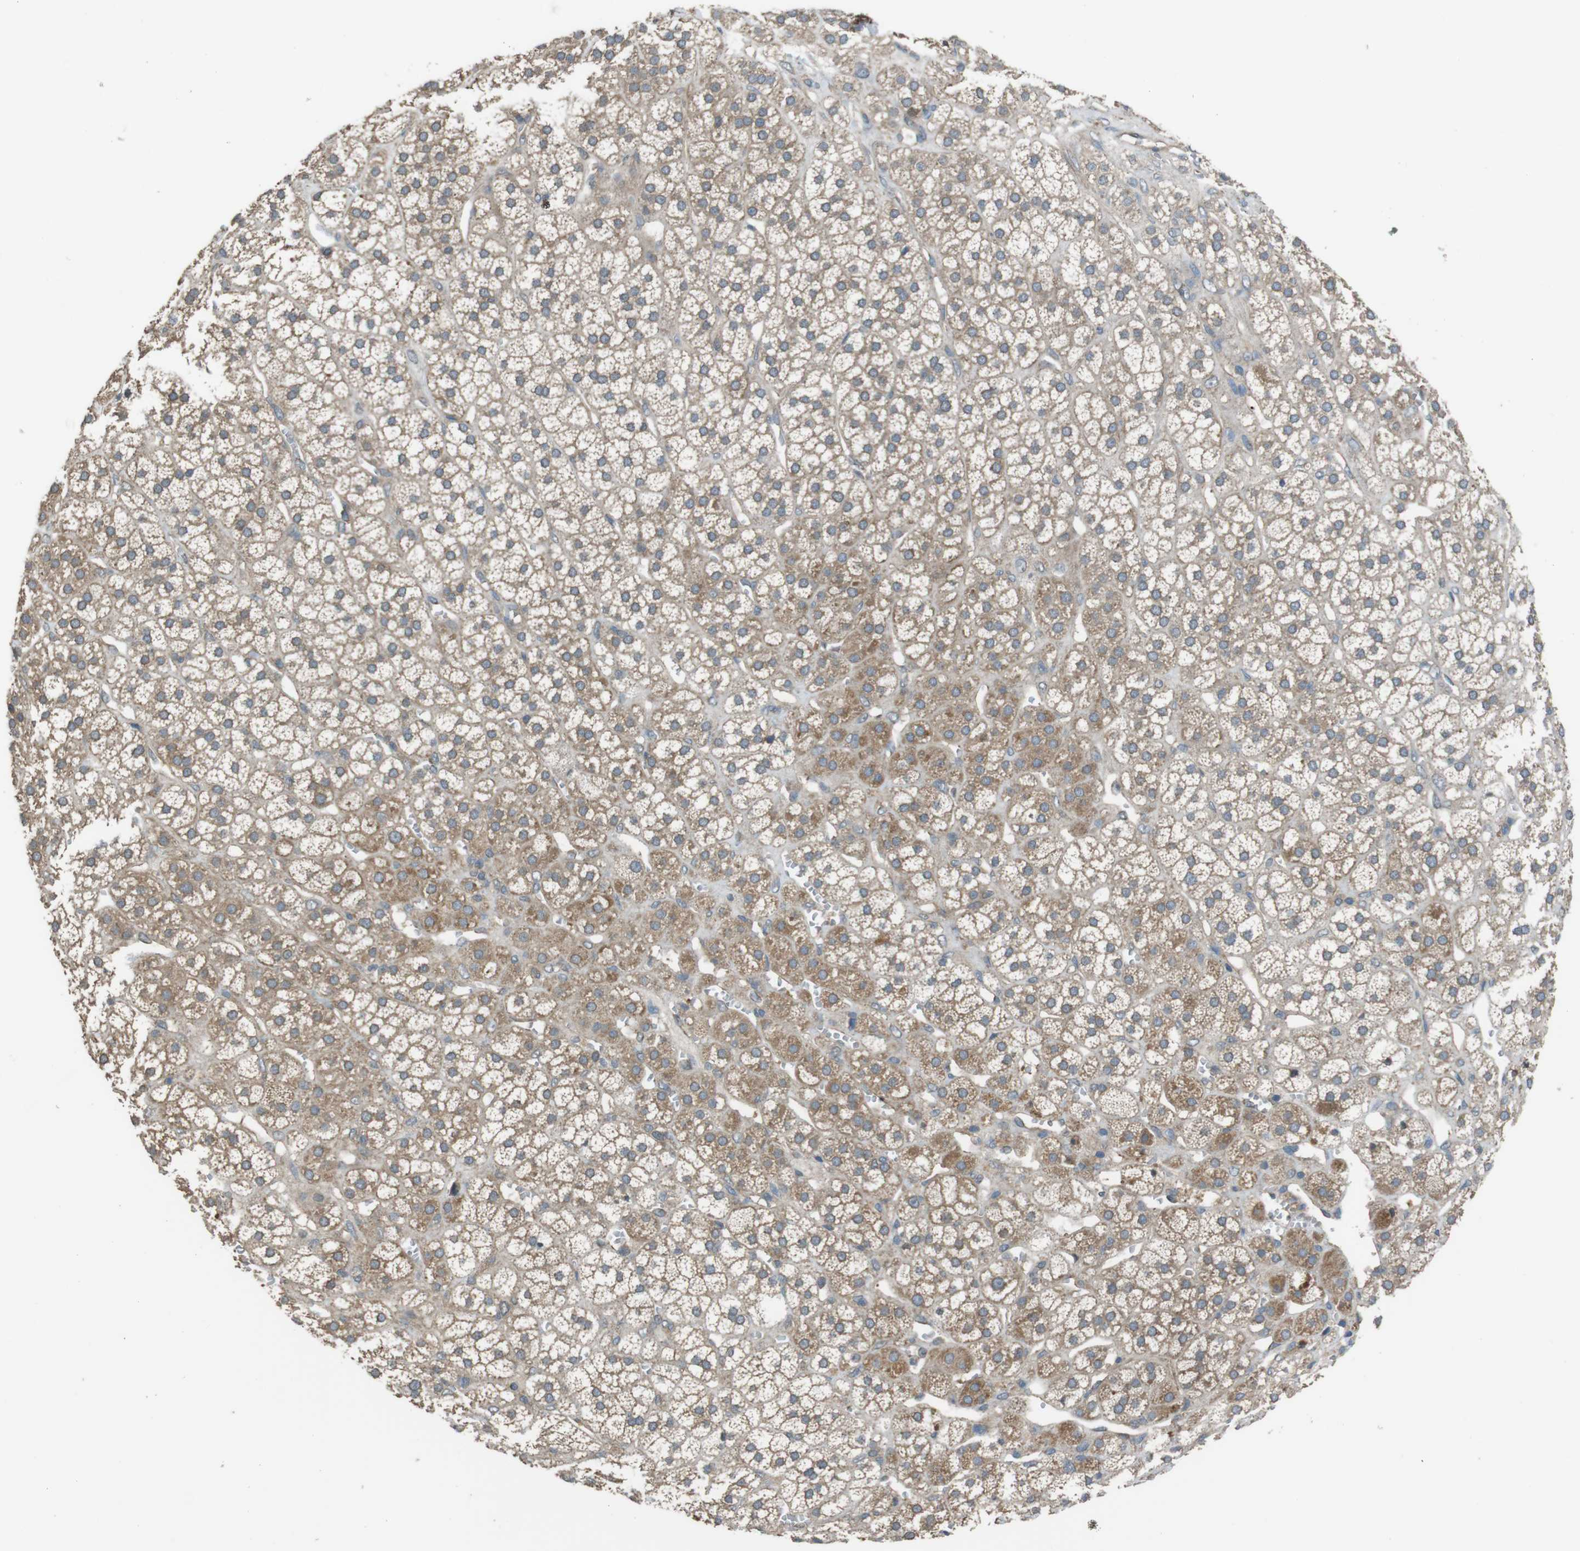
{"staining": {"intensity": "weak", "quantity": ">75%", "location": "cytoplasmic/membranous"}, "tissue": "adrenal gland", "cell_type": "Glandular cells", "image_type": "normal", "snomed": [{"axis": "morphology", "description": "Normal tissue, NOS"}, {"axis": "topography", "description": "Adrenal gland"}], "caption": "Normal adrenal gland was stained to show a protein in brown. There is low levels of weak cytoplasmic/membranous expression in about >75% of glandular cells.", "gene": "FUT2", "patient": {"sex": "male", "age": 56}}